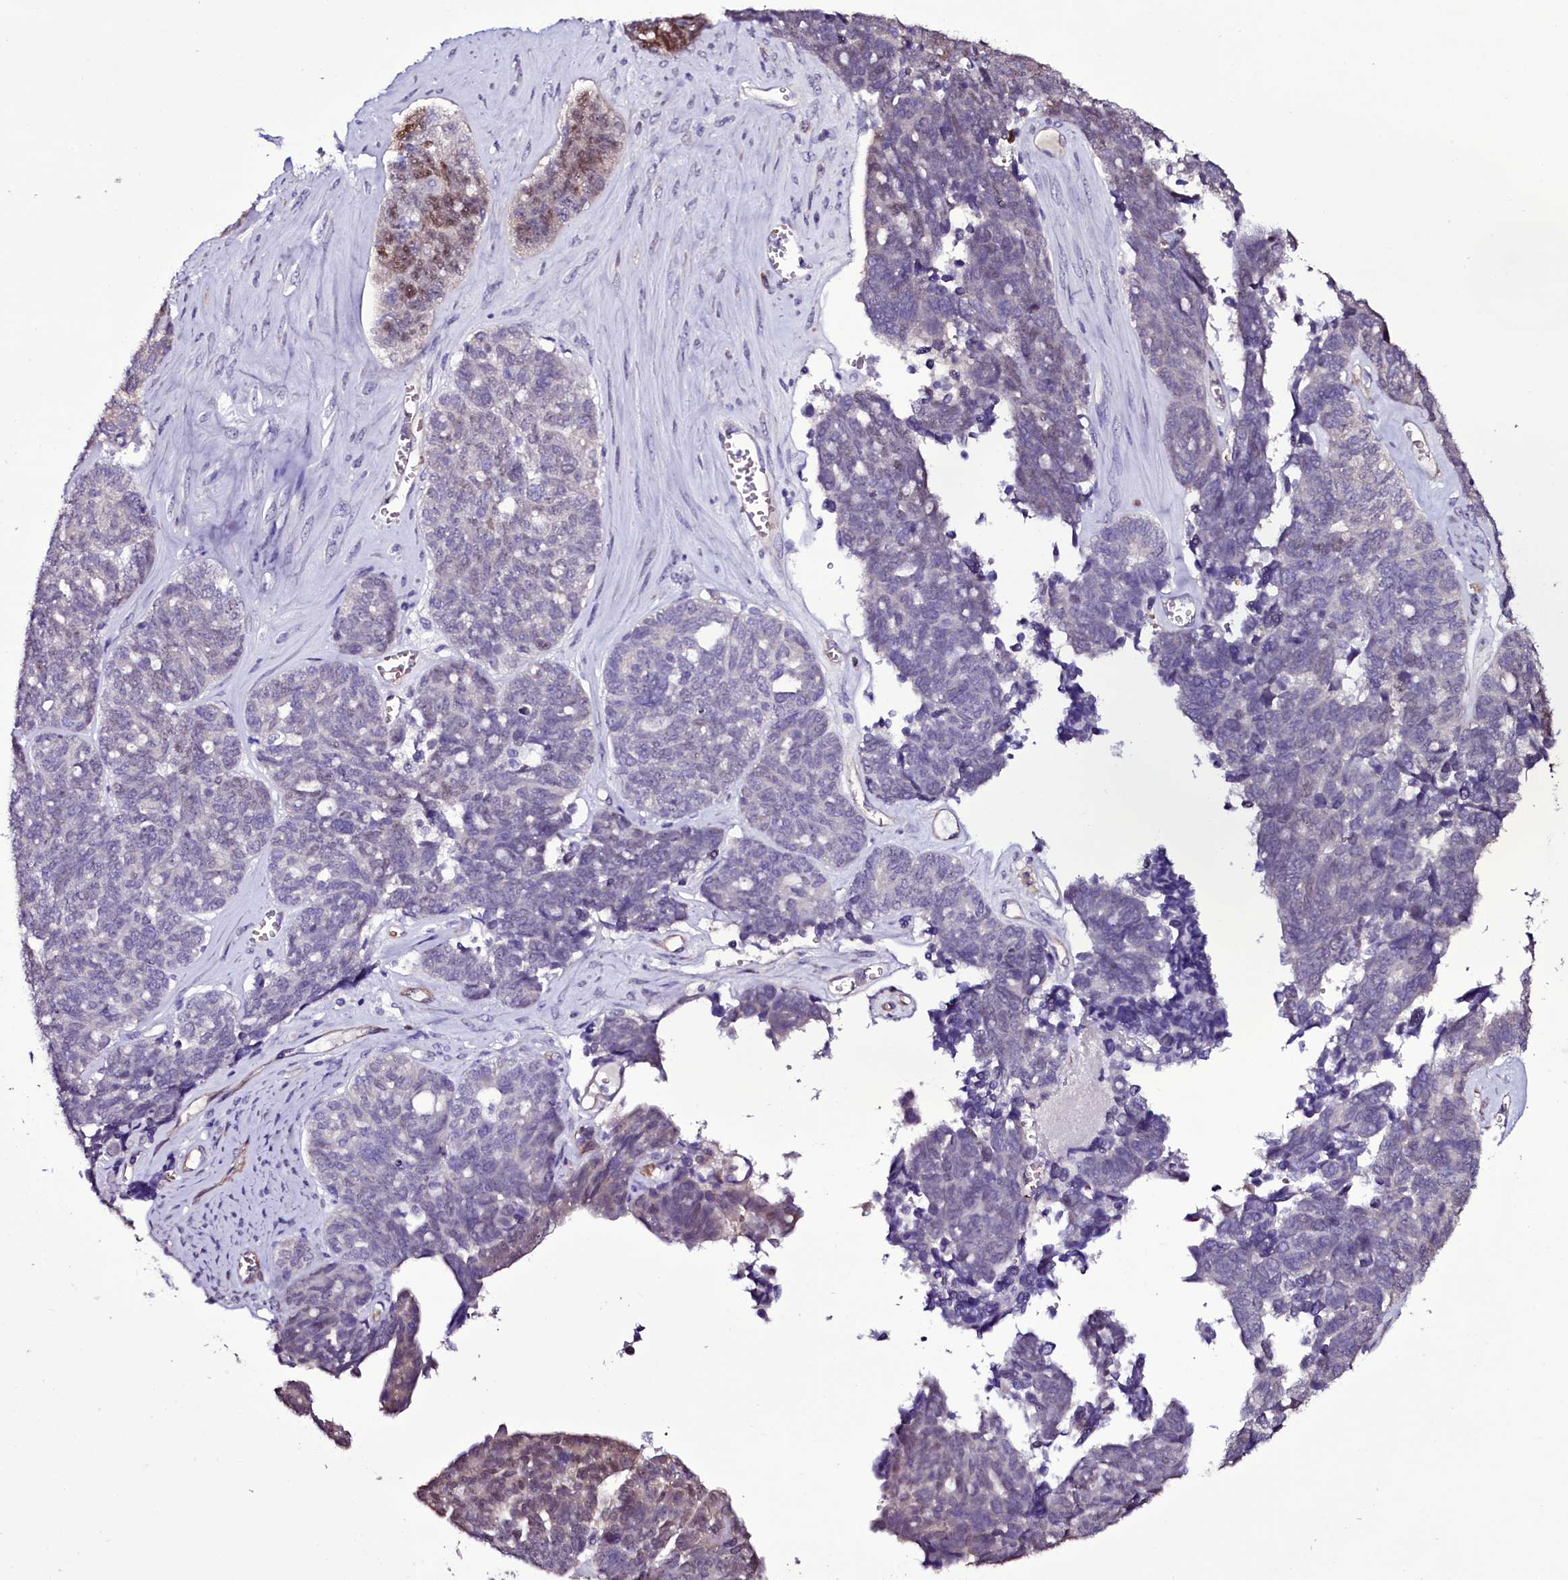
{"staining": {"intensity": "weak", "quantity": "<25%", "location": "cytoplasmic/membranous"}, "tissue": "ovarian cancer", "cell_type": "Tumor cells", "image_type": "cancer", "snomed": [{"axis": "morphology", "description": "Cystadenocarcinoma, serous, NOS"}, {"axis": "topography", "description": "Ovary"}], "caption": "This image is of ovarian serous cystadenocarcinoma stained with IHC to label a protein in brown with the nuclei are counter-stained blue. There is no staining in tumor cells. (DAB (3,3'-diaminobenzidine) IHC, high magnification).", "gene": "MEX3C", "patient": {"sex": "female", "age": 79}}